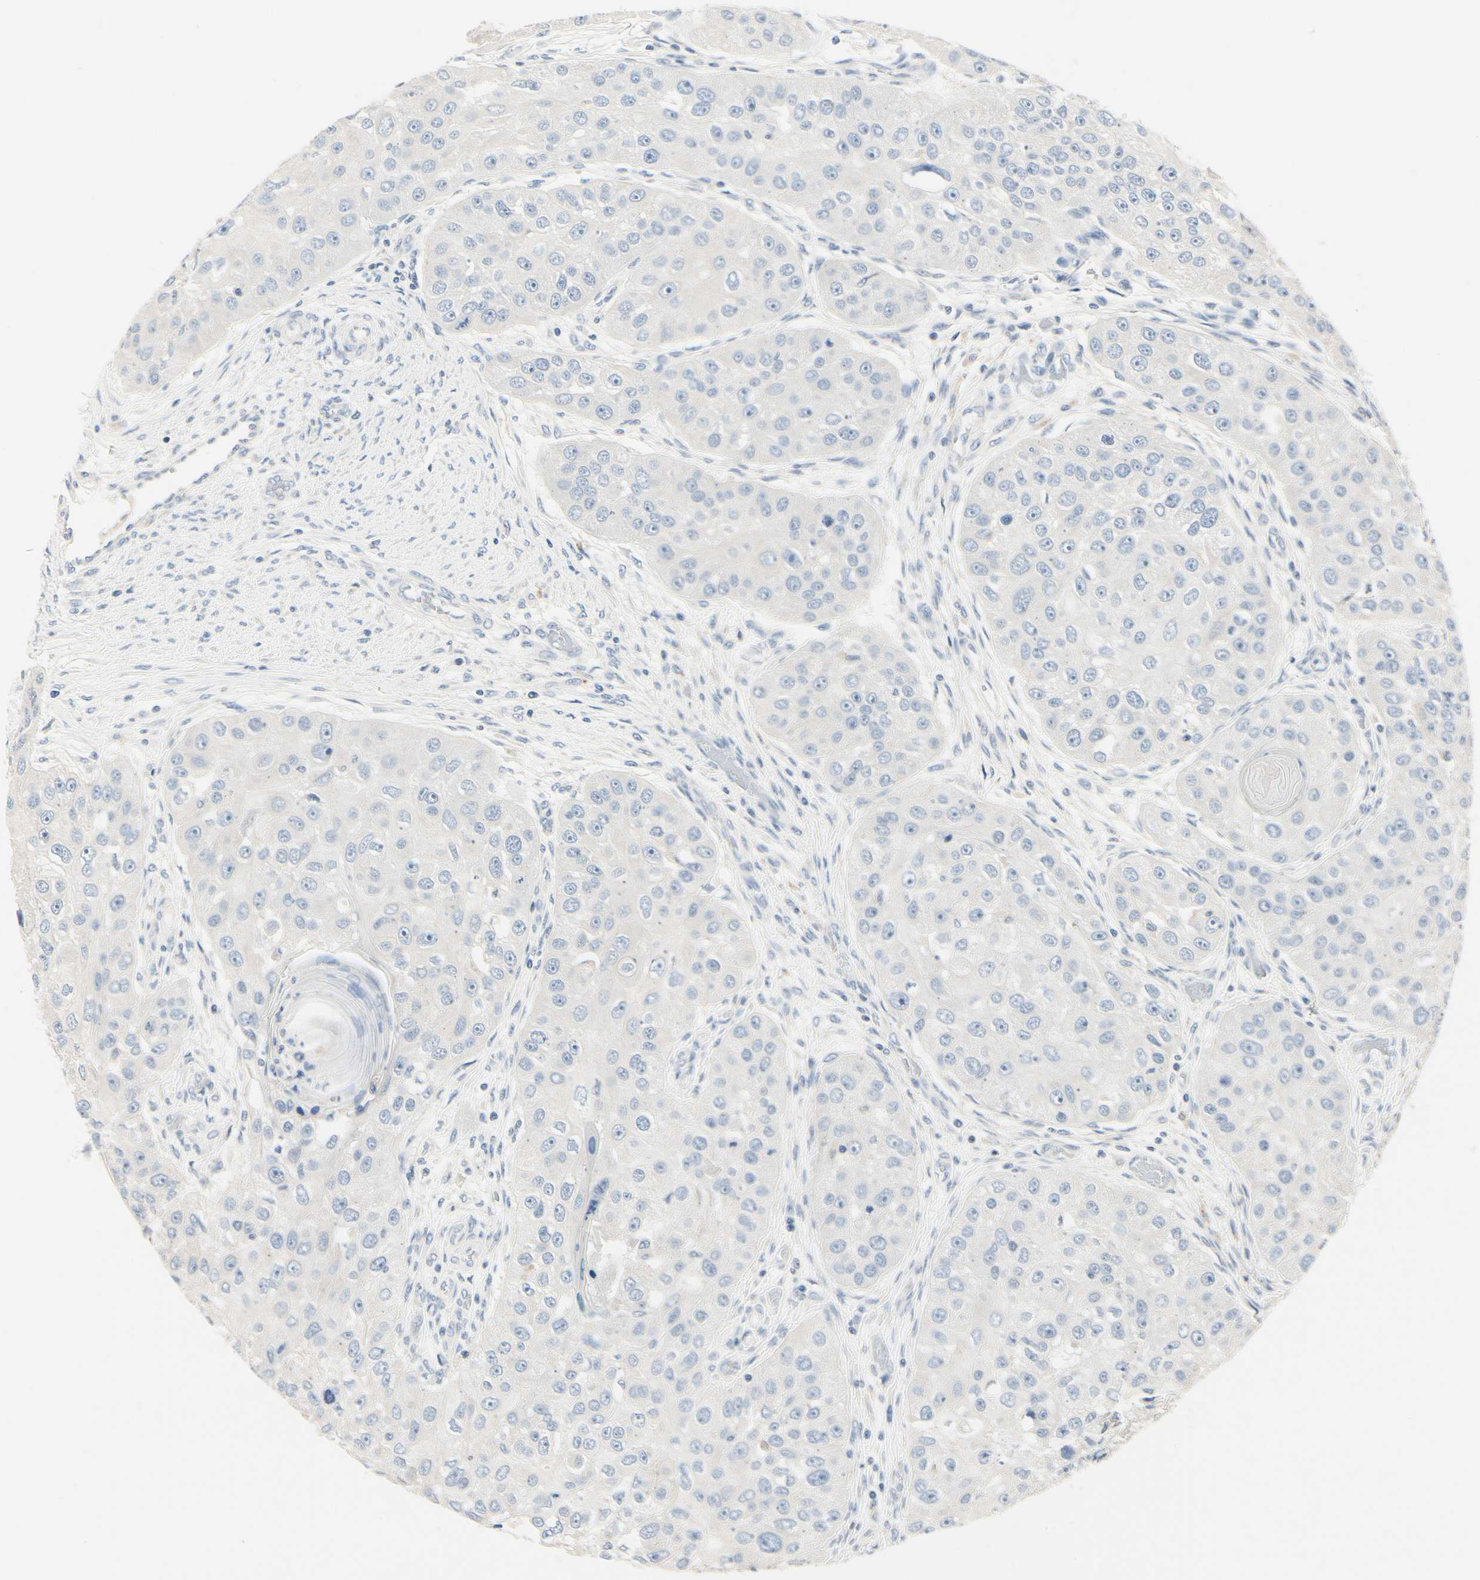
{"staining": {"intensity": "negative", "quantity": "none", "location": "none"}, "tissue": "head and neck cancer", "cell_type": "Tumor cells", "image_type": "cancer", "snomed": [{"axis": "morphology", "description": "Normal tissue, NOS"}, {"axis": "morphology", "description": "Squamous cell carcinoma, NOS"}, {"axis": "topography", "description": "Skeletal muscle"}, {"axis": "topography", "description": "Head-Neck"}], "caption": "An immunohistochemistry (IHC) photomicrograph of head and neck cancer (squamous cell carcinoma) is shown. There is no staining in tumor cells of head and neck cancer (squamous cell carcinoma).", "gene": "TGFBR3", "patient": {"sex": "male", "age": 51}}